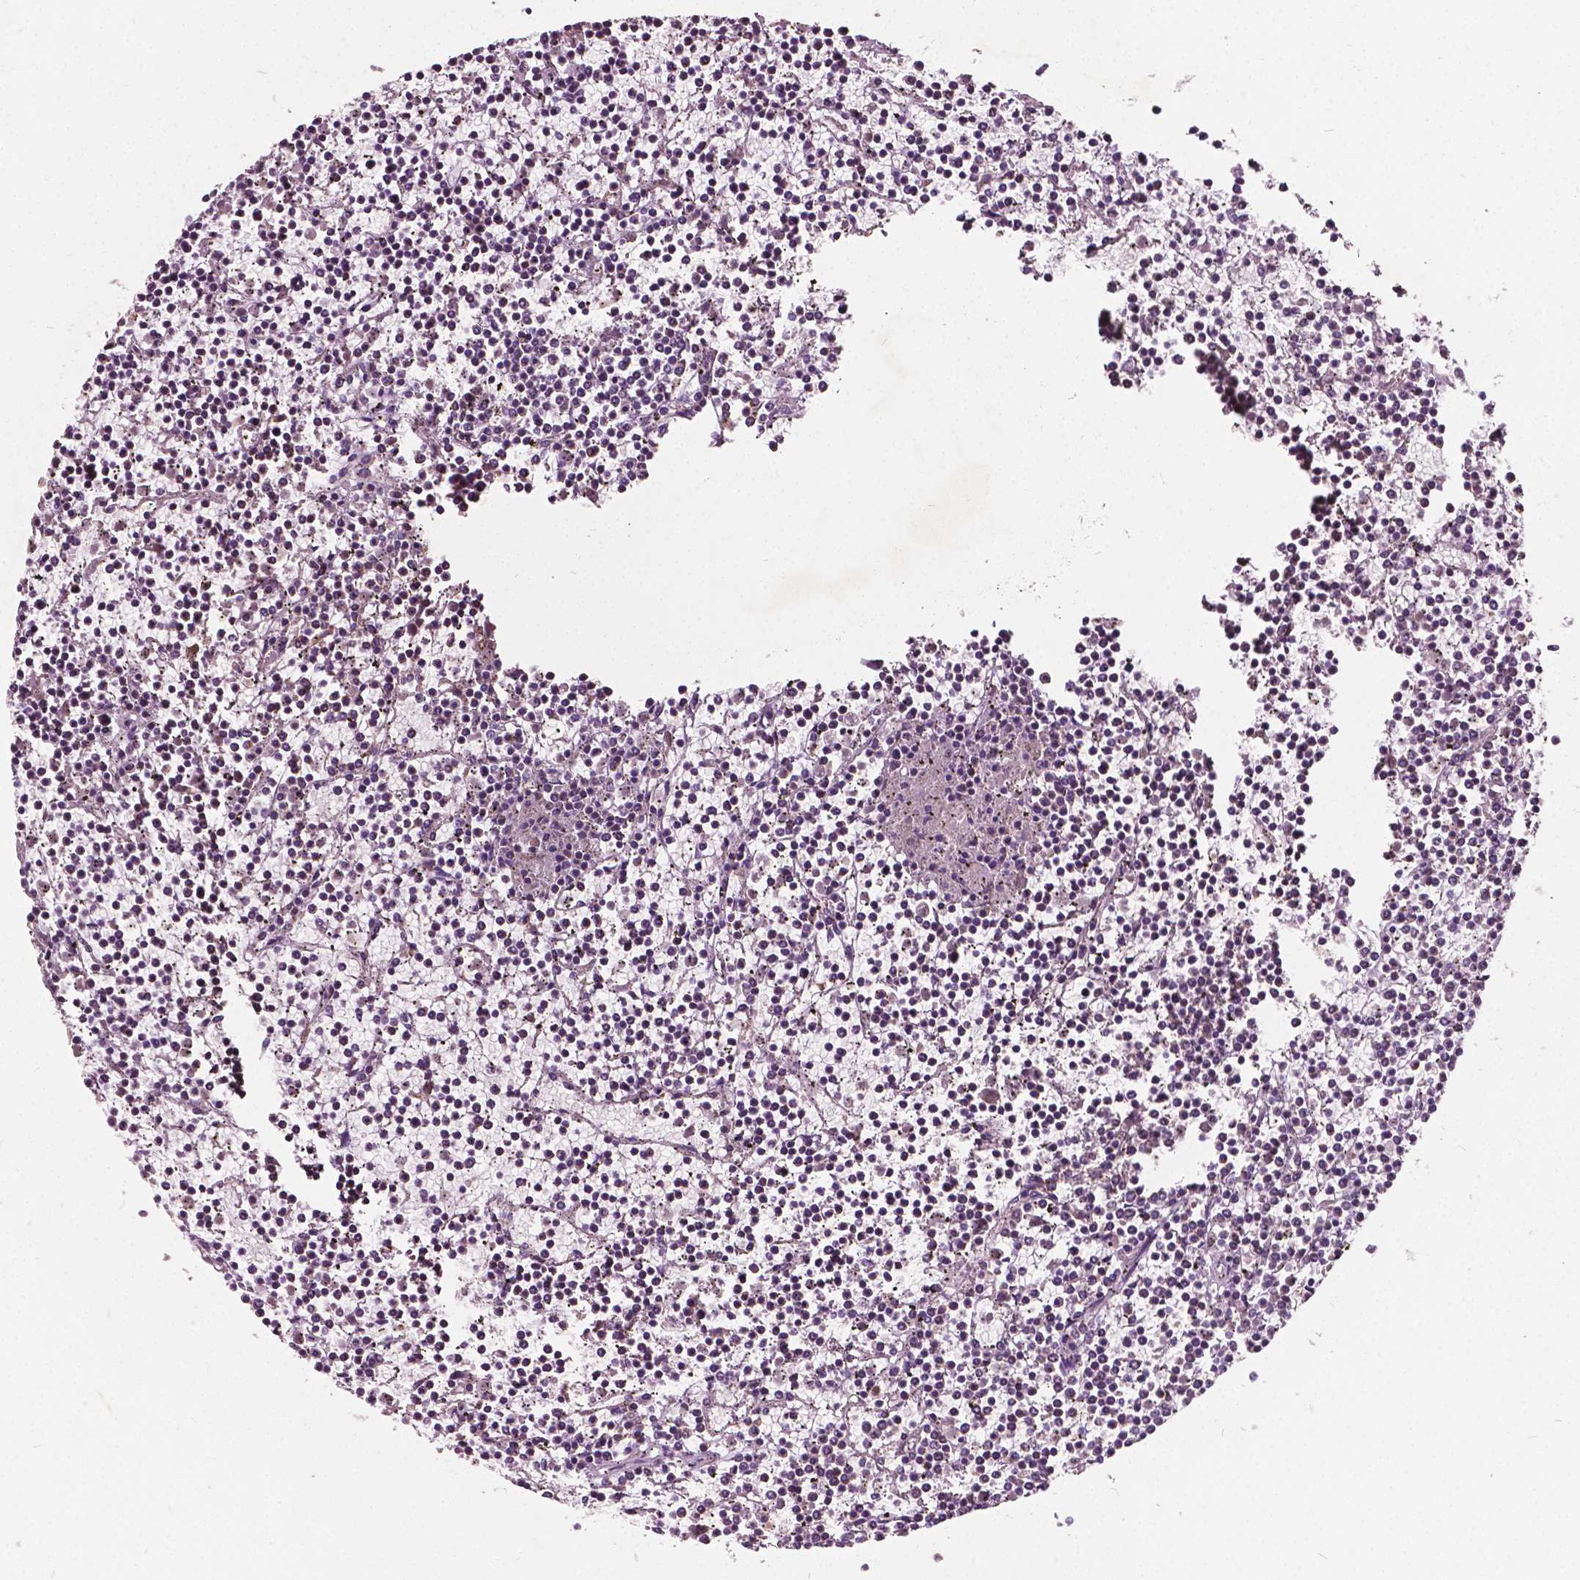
{"staining": {"intensity": "negative", "quantity": "none", "location": "none"}, "tissue": "lymphoma", "cell_type": "Tumor cells", "image_type": "cancer", "snomed": [{"axis": "morphology", "description": "Malignant lymphoma, non-Hodgkin's type, Low grade"}, {"axis": "topography", "description": "Spleen"}], "caption": "A high-resolution micrograph shows immunohistochemistry staining of lymphoma, which exhibits no significant expression in tumor cells.", "gene": "ODF3L2", "patient": {"sex": "female", "age": 19}}